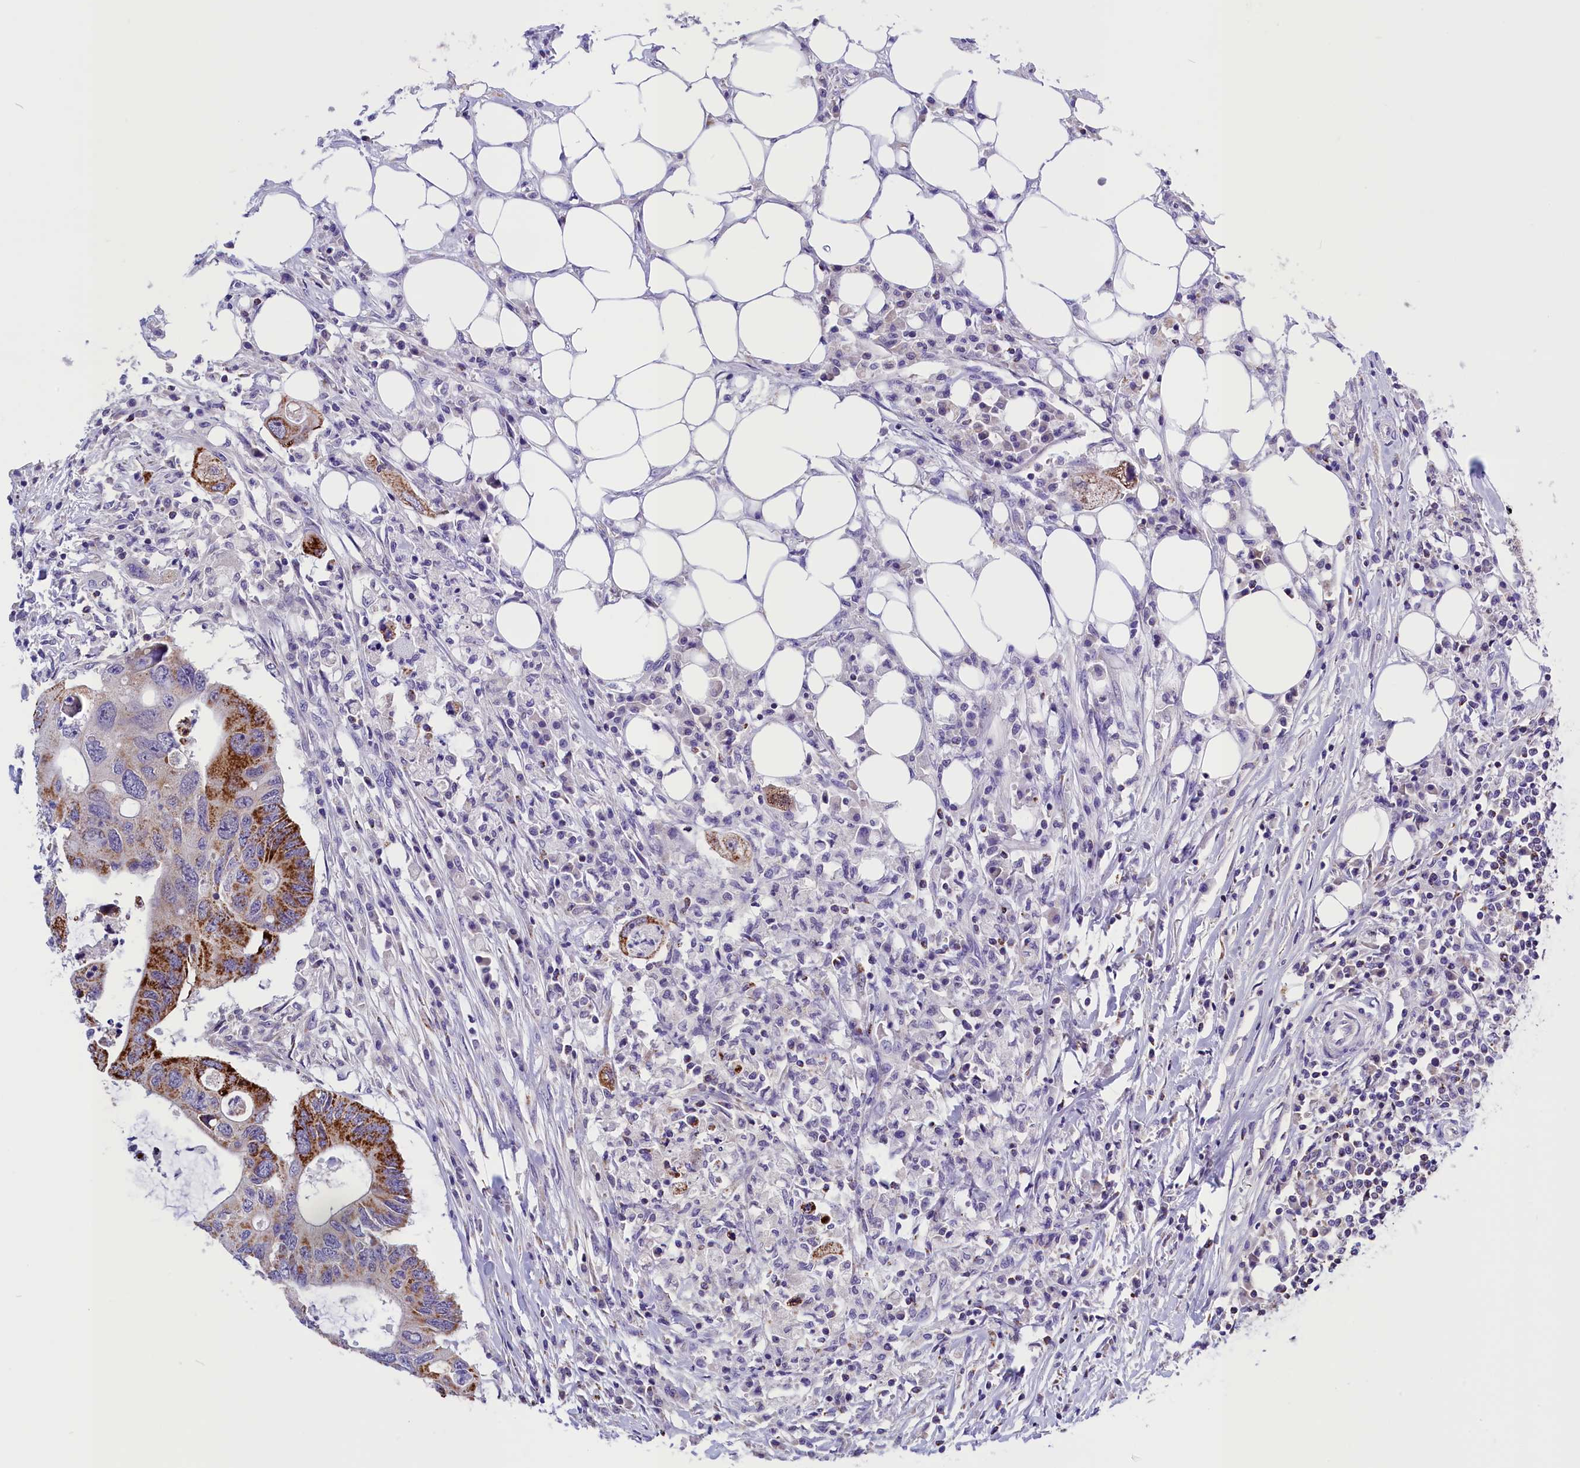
{"staining": {"intensity": "strong", "quantity": "25%-75%", "location": "cytoplasmic/membranous"}, "tissue": "colorectal cancer", "cell_type": "Tumor cells", "image_type": "cancer", "snomed": [{"axis": "morphology", "description": "Adenocarcinoma, NOS"}, {"axis": "topography", "description": "Colon"}], "caption": "Protein expression by IHC shows strong cytoplasmic/membranous positivity in about 25%-75% of tumor cells in colorectal cancer (adenocarcinoma).", "gene": "ABAT", "patient": {"sex": "male", "age": 71}}